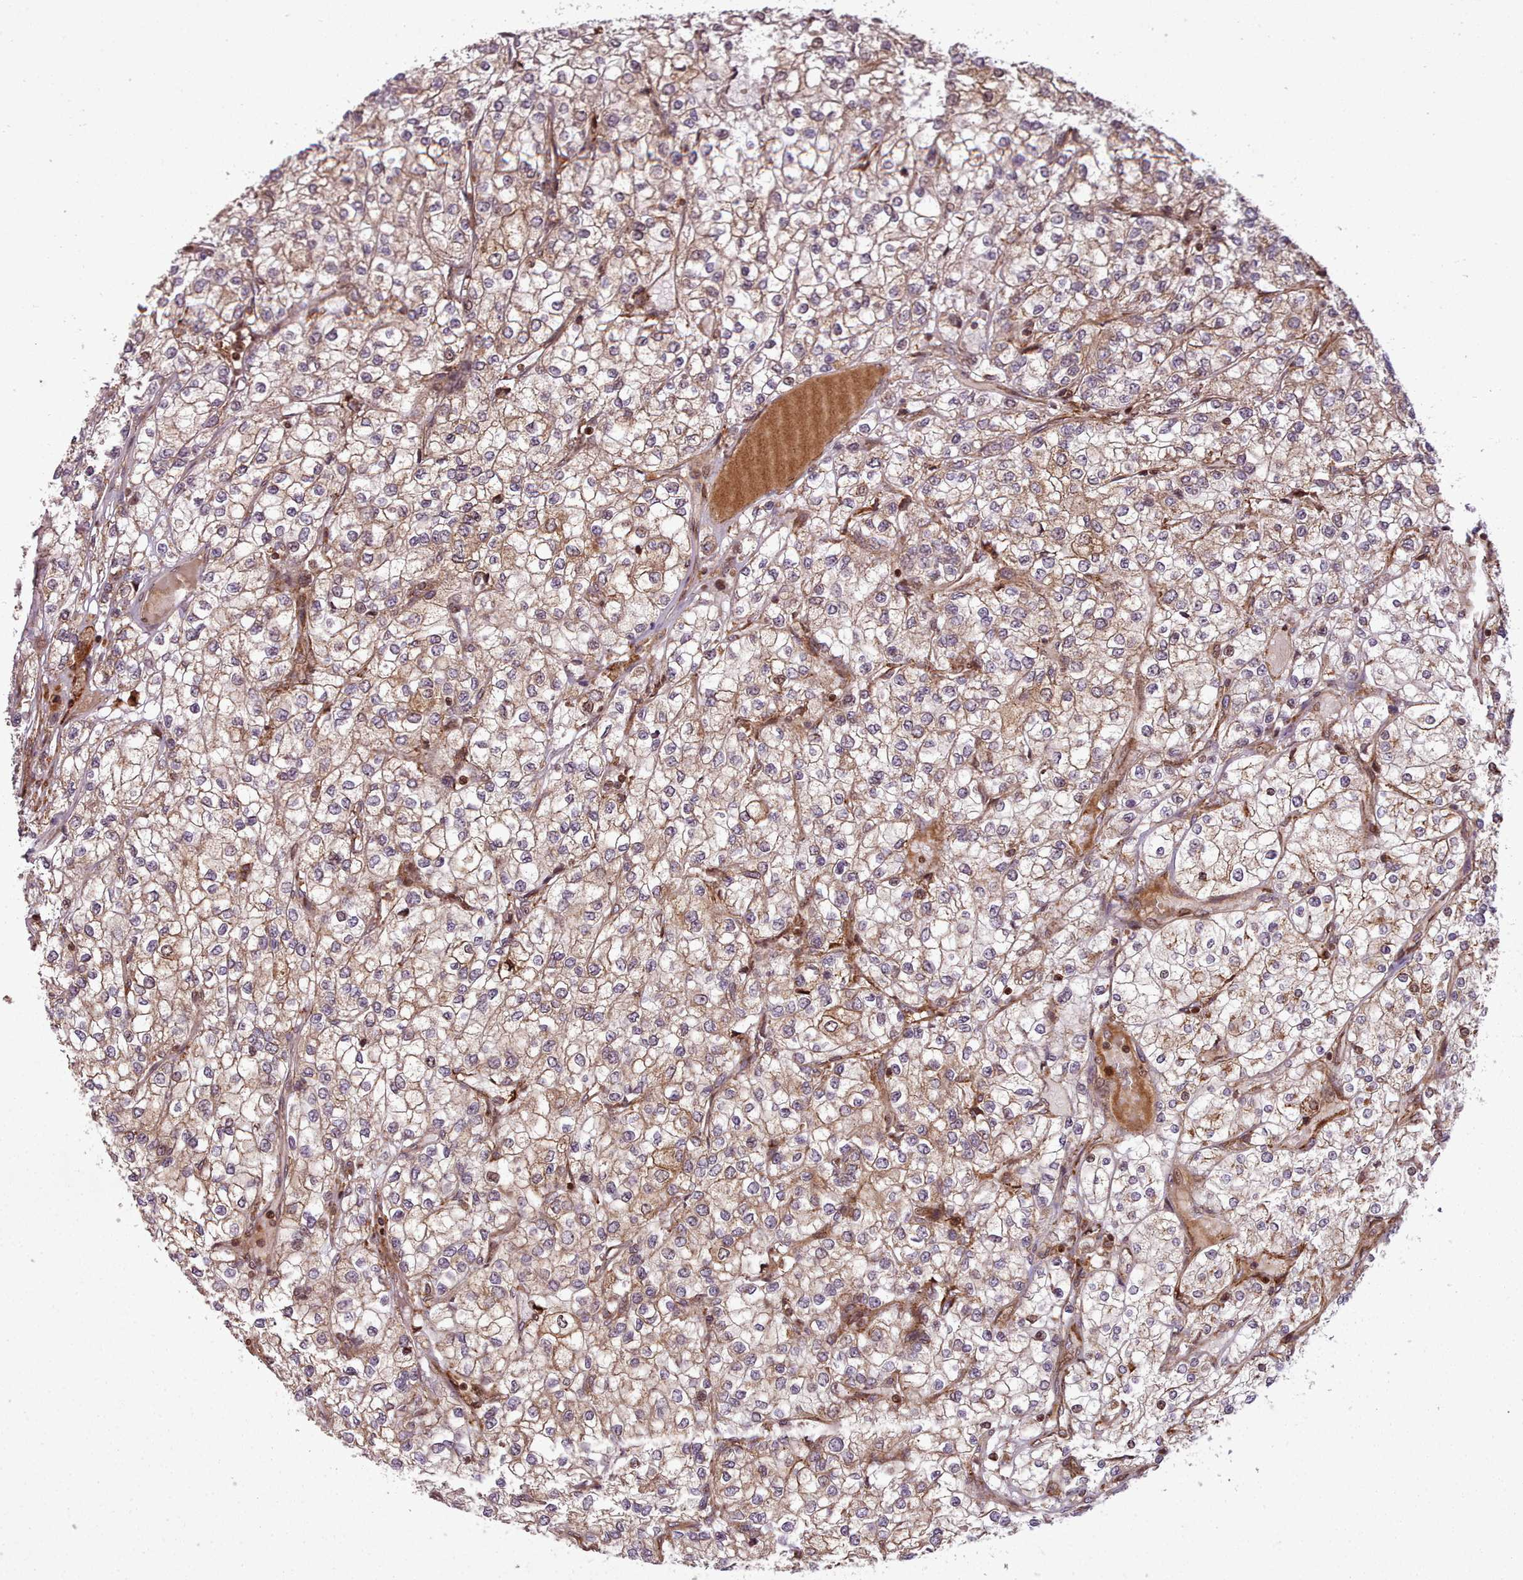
{"staining": {"intensity": "moderate", "quantity": ">75%", "location": "cytoplasmic/membranous"}, "tissue": "renal cancer", "cell_type": "Tumor cells", "image_type": "cancer", "snomed": [{"axis": "morphology", "description": "Adenocarcinoma, NOS"}, {"axis": "topography", "description": "Kidney"}], "caption": "About >75% of tumor cells in renal cancer exhibit moderate cytoplasmic/membranous protein expression as visualized by brown immunohistochemical staining.", "gene": "NLRP7", "patient": {"sex": "male", "age": 80}}